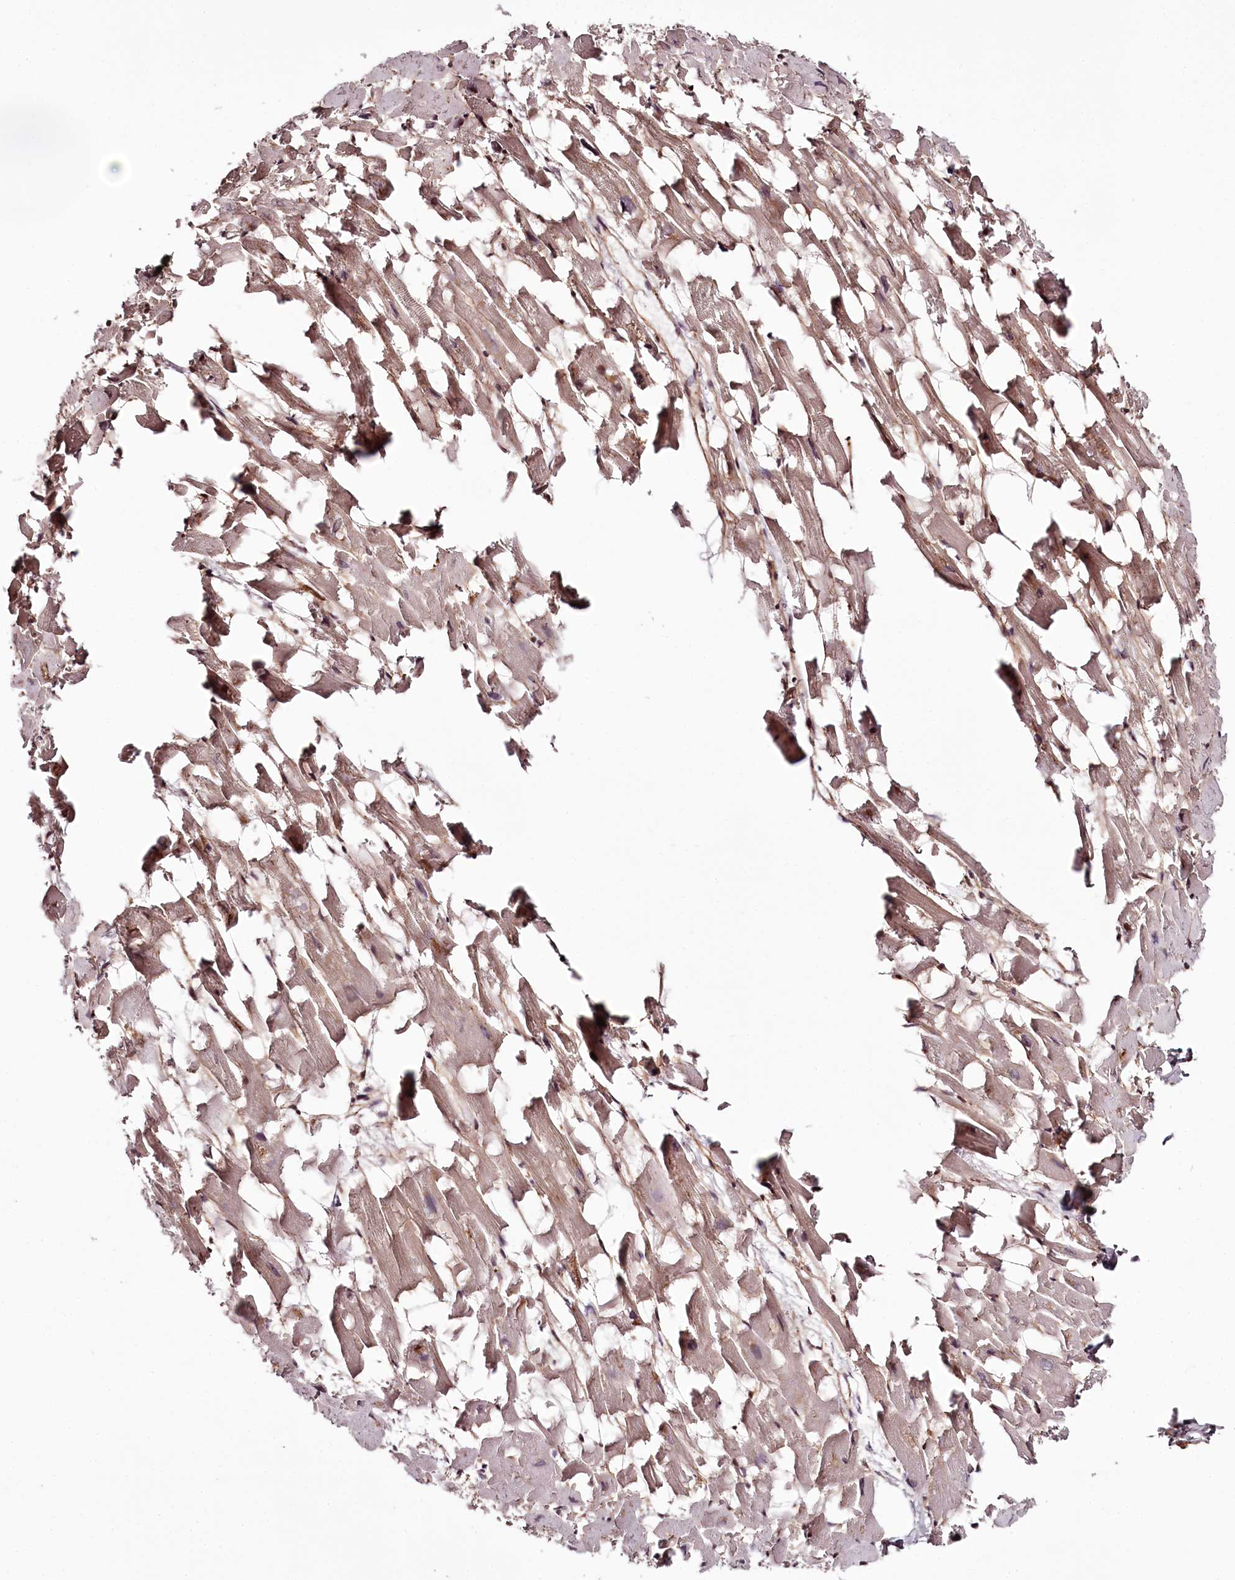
{"staining": {"intensity": "moderate", "quantity": ">75%", "location": "cytoplasmic/membranous,nuclear"}, "tissue": "heart muscle", "cell_type": "Cardiomyocytes", "image_type": "normal", "snomed": [{"axis": "morphology", "description": "Normal tissue, NOS"}, {"axis": "topography", "description": "Heart"}], "caption": "Immunohistochemistry (IHC) micrograph of normal heart muscle: heart muscle stained using immunohistochemistry (IHC) reveals medium levels of moderate protein expression localized specifically in the cytoplasmic/membranous,nuclear of cardiomyocytes, appearing as a cytoplasmic/membranous,nuclear brown color.", "gene": "TTC33", "patient": {"sex": "female", "age": 64}}